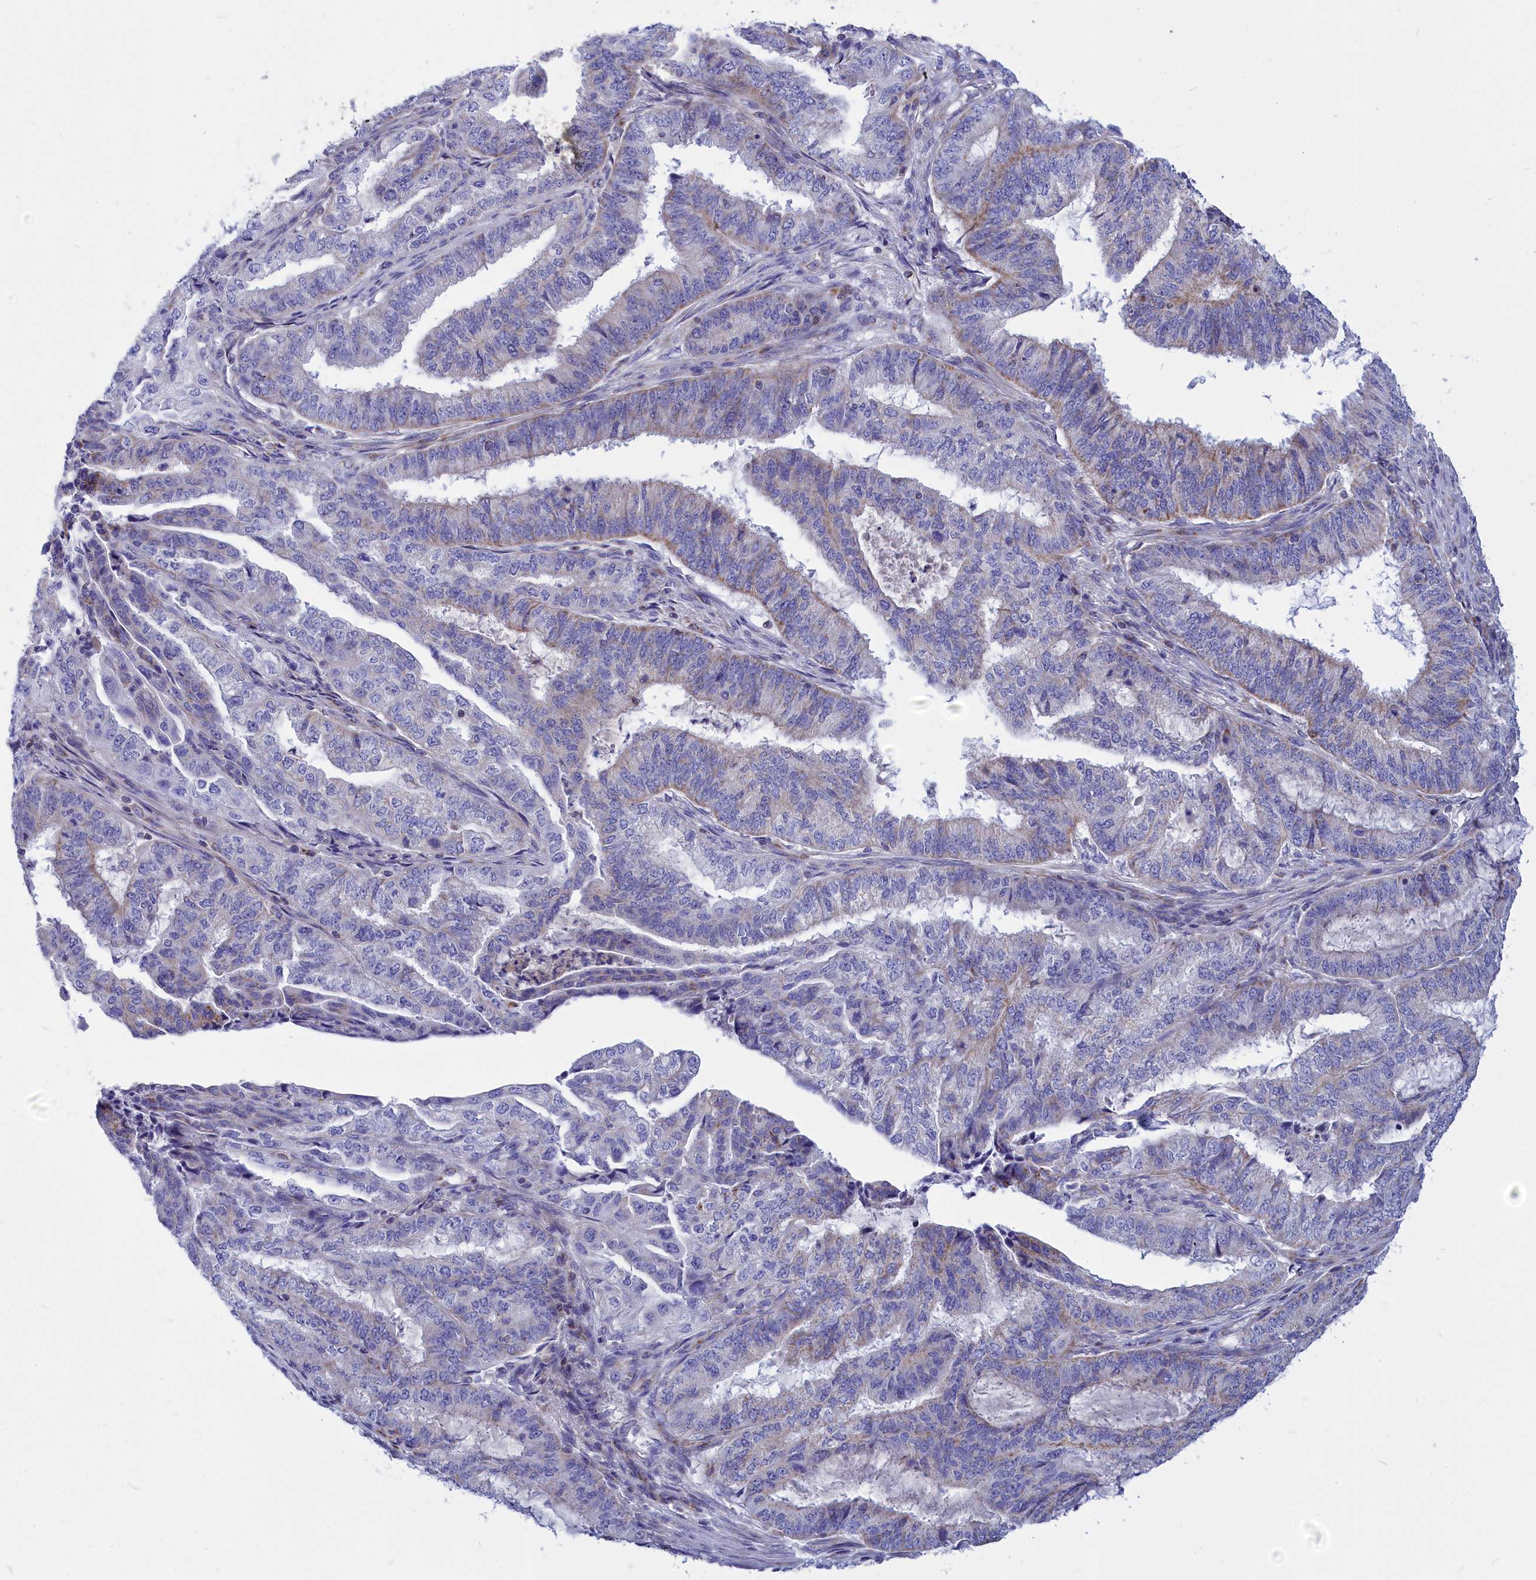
{"staining": {"intensity": "weak", "quantity": "<25%", "location": "cytoplasmic/membranous"}, "tissue": "endometrial cancer", "cell_type": "Tumor cells", "image_type": "cancer", "snomed": [{"axis": "morphology", "description": "Adenocarcinoma, NOS"}, {"axis": "topography", "description": "Endometrium"}], "caption": "Protein analysis of adenocarcinoma (endometrial) exhibits no significant expression in tumor cells. (DAB (3,3'-diaminobenzidine) immunohistochemistry with hematoxylin counter stain).", "gene": "CCRL2", "patient": {"sex": "female", "age": 51}}